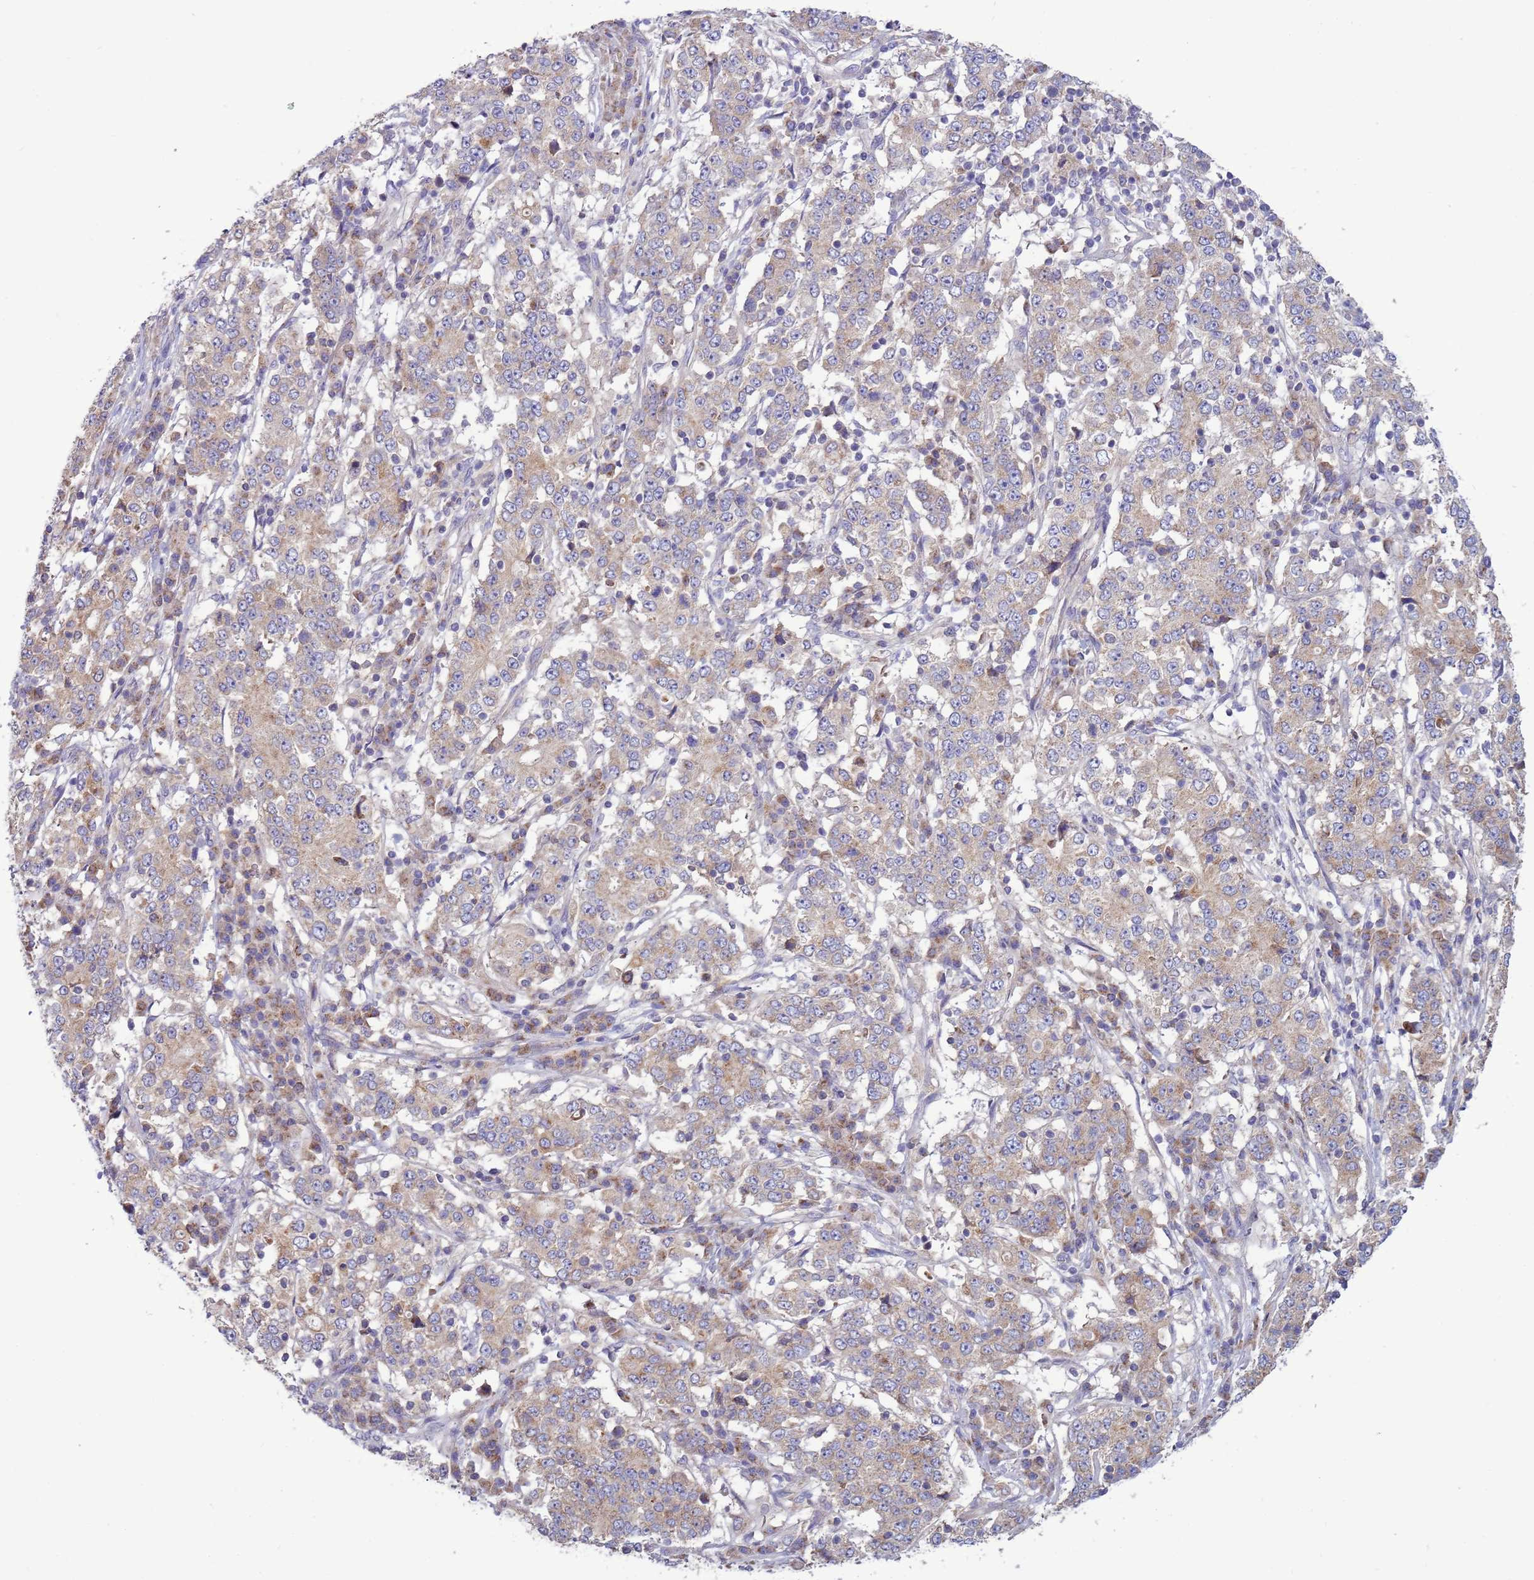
{"staining": {"intensity": "moderate", "quantity": "<25%", "location": "cytoplasmic/membranous"}, "tissue": "stomach cancer", "cell_type": "Tumor cells", "image_type": "cancer", "snomed": [{"axis": "morphology", "description": "Adenocarcinoma, NOS"}, {"axis": "topography", "description": "Stomach"}], "caption": "A micrograph showing moderate cytoplasmic/membranous staining in about <25% of tumor cells in stomach cancer (adenocarcinoma), as visualized by brown immunohistochemical staining.", "gene": "UQCRQ", "patient": {"sex": "male", "age": 59}}